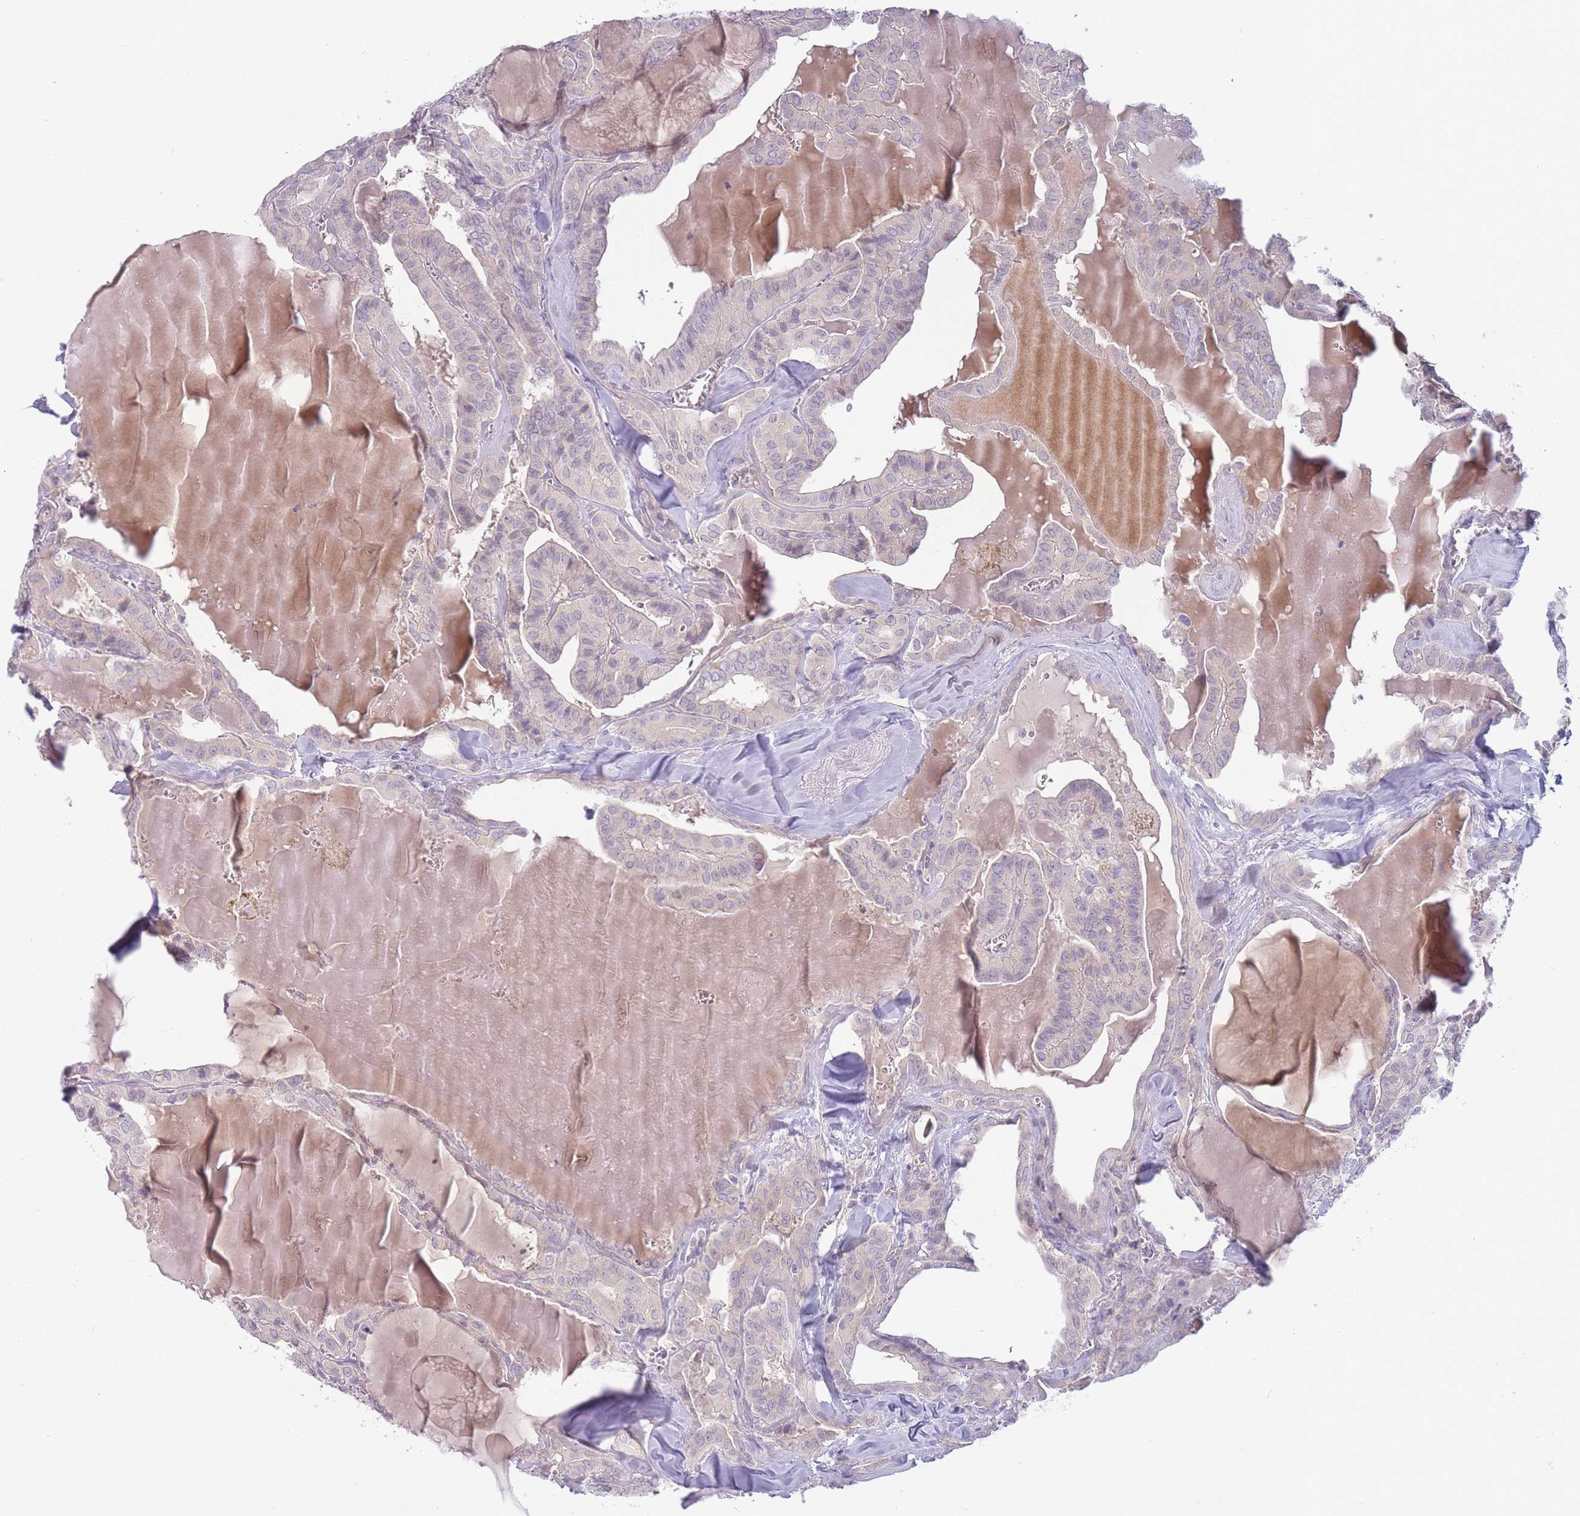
{"staining": {"intensity": "negative", "quantity": "none", "location": "none"}, "tissue": "thyroid cancer", "cell_type": "Tumor cells", "image_type": "cancer", "snomed": [{"axis": "morphology", "description": "Papillary adenocarcinoma, NOS"}, {"axis": "topography", "description": "Thyroid gland"}], "caption": "The IHC histopathology image has no significant staining in tumor cells of thyroid cancer (papillary adenocarcinoma) tissue.", "gene": "SPHKAP", "patient": {"sex": "male", "age": 52}}